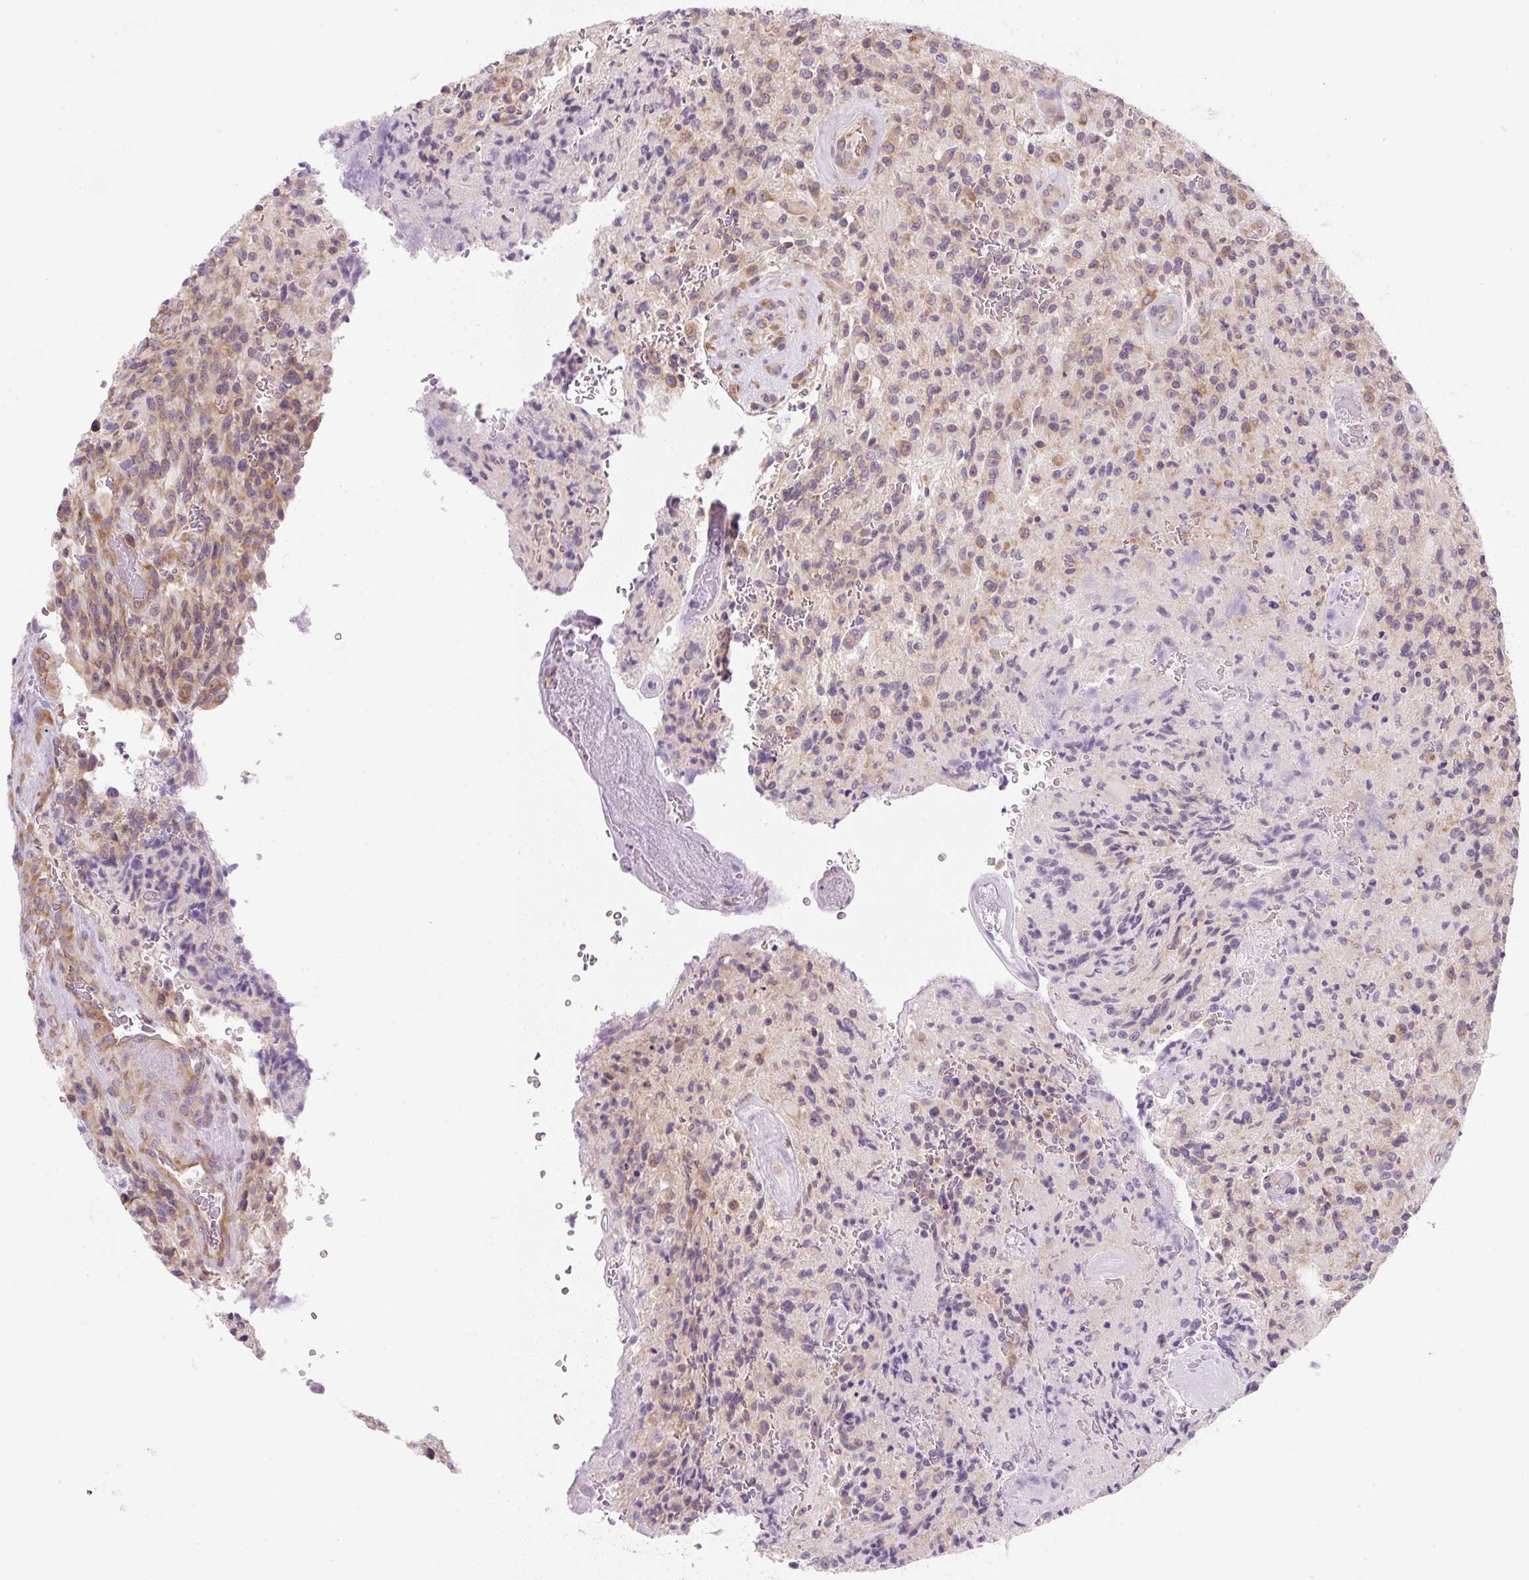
{"staining": {"intensity": "weak", "quantity": "<25%", "location": "cytoplasmic/membranous"}, "tissue": "glioma", "cell_type": "Tumor cells", "image_type": "cancer", "snomed": [{"axis": "morphology", "description": "Normal tissue, NOS"}, {"axis": "morphology", "description": "Glioma, malignant, High grade"}, {"axis": "topography", "description": "Cerebral cortex"}], "caption": "IHC image of glioma stained for a protein (brown), which reveals no positivity in tumor cells.", "gene": "RPL18A", "patient": {"sex": "male", "age": 56}}